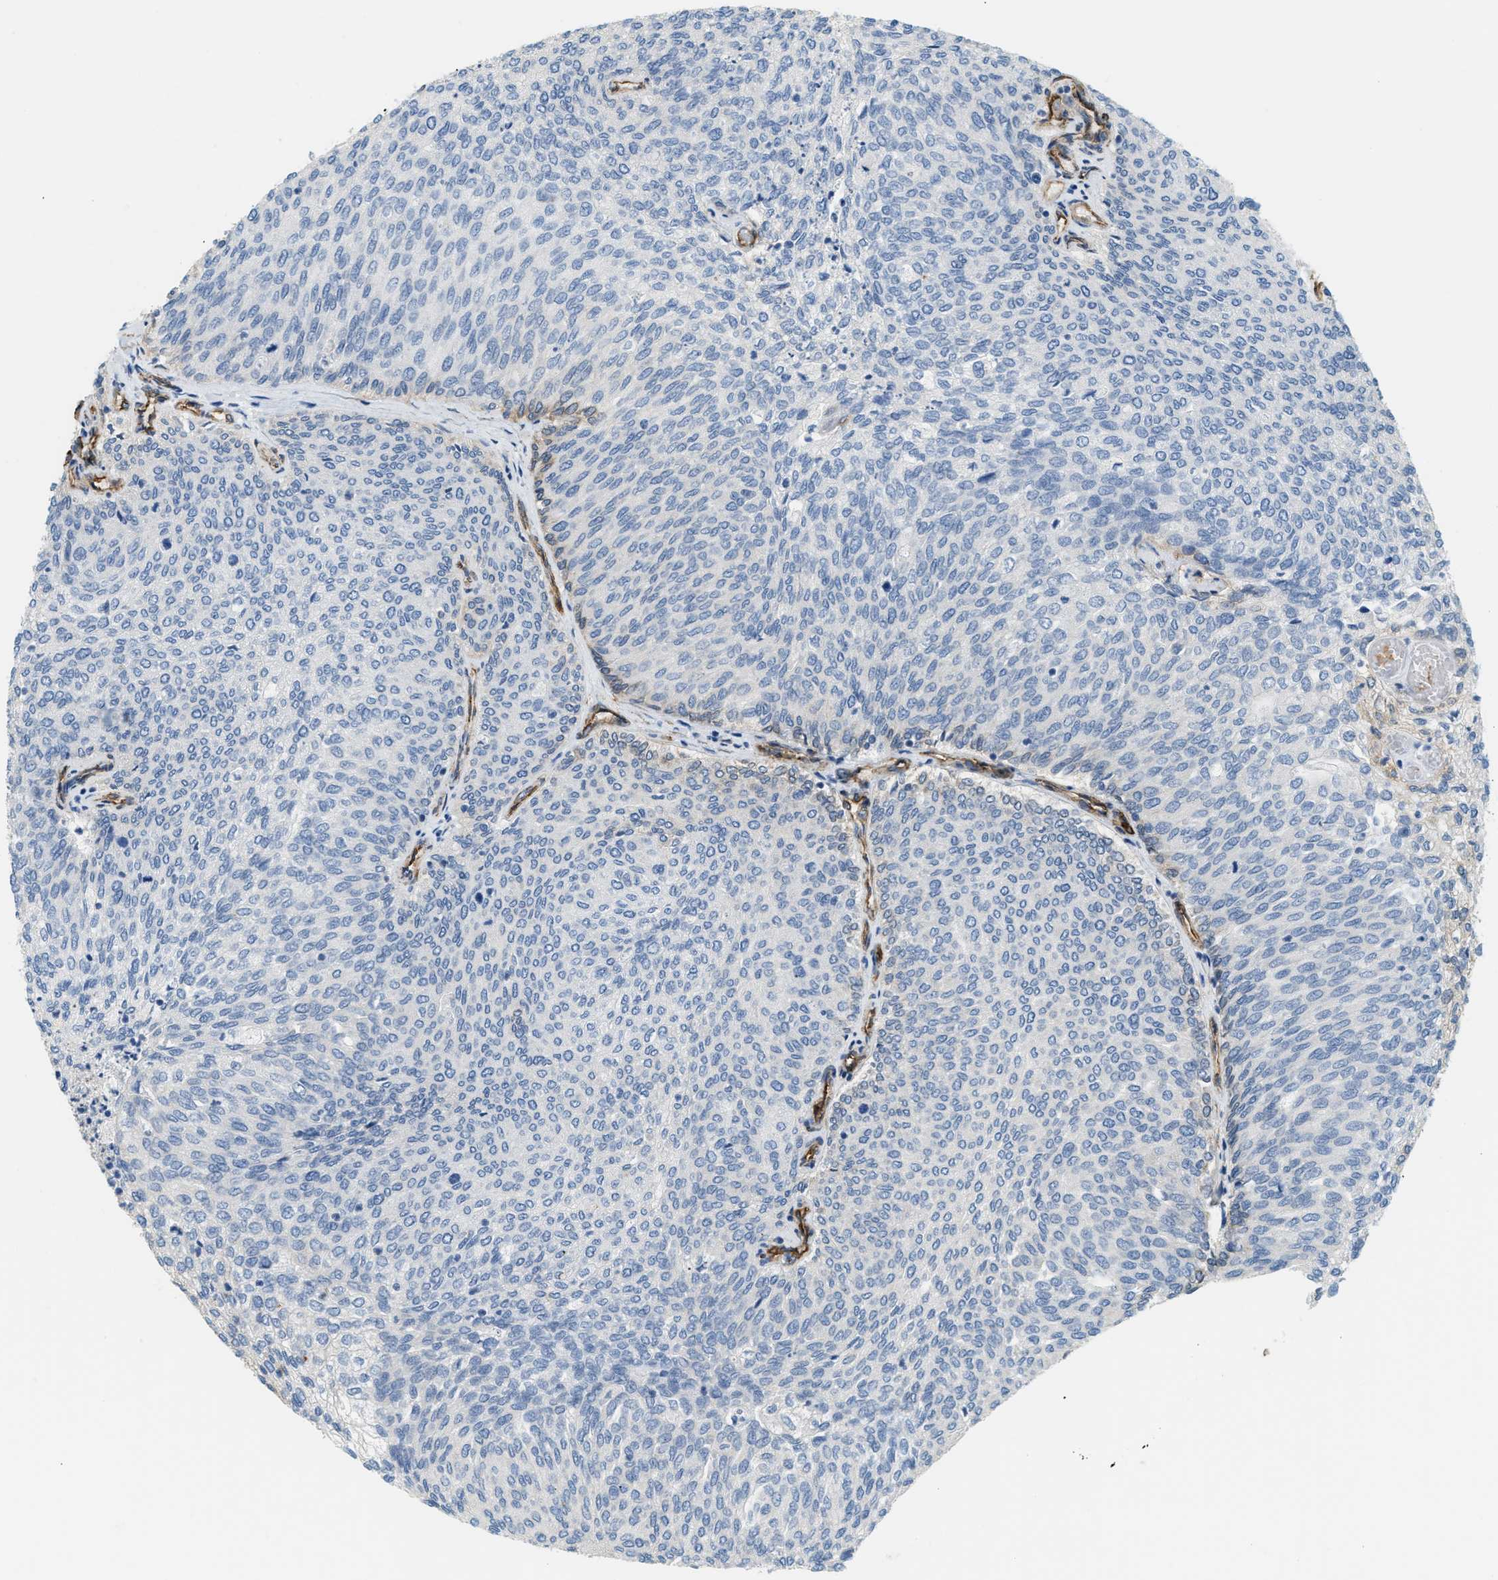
{"staining": {"intensity": "moderate", "quantity": "<25%", "location": "cytoplasmic/membranous"}, "tissue": "urothelial cancer", "cell_type": "Tumor cells", "image_type": "cancer", "snomed": [{"axis": "morphology", "description": "Urothelial carcinoma, Low grade"}, {"axis": "topography", "description": "Urinary bladder"}], "caption": "The immunohistochemical stain labels moderate cytoplasmic/membranous staining in tumor cells of low-grade urothelial carcinoma tissue. The protein of interest is stained brown, and the nuclei are stained in blue (DAB IHC with brightfield microscopy, high magnification).", "gene": "TMEM43", "patient": {"sex": "female", "age": 79}}